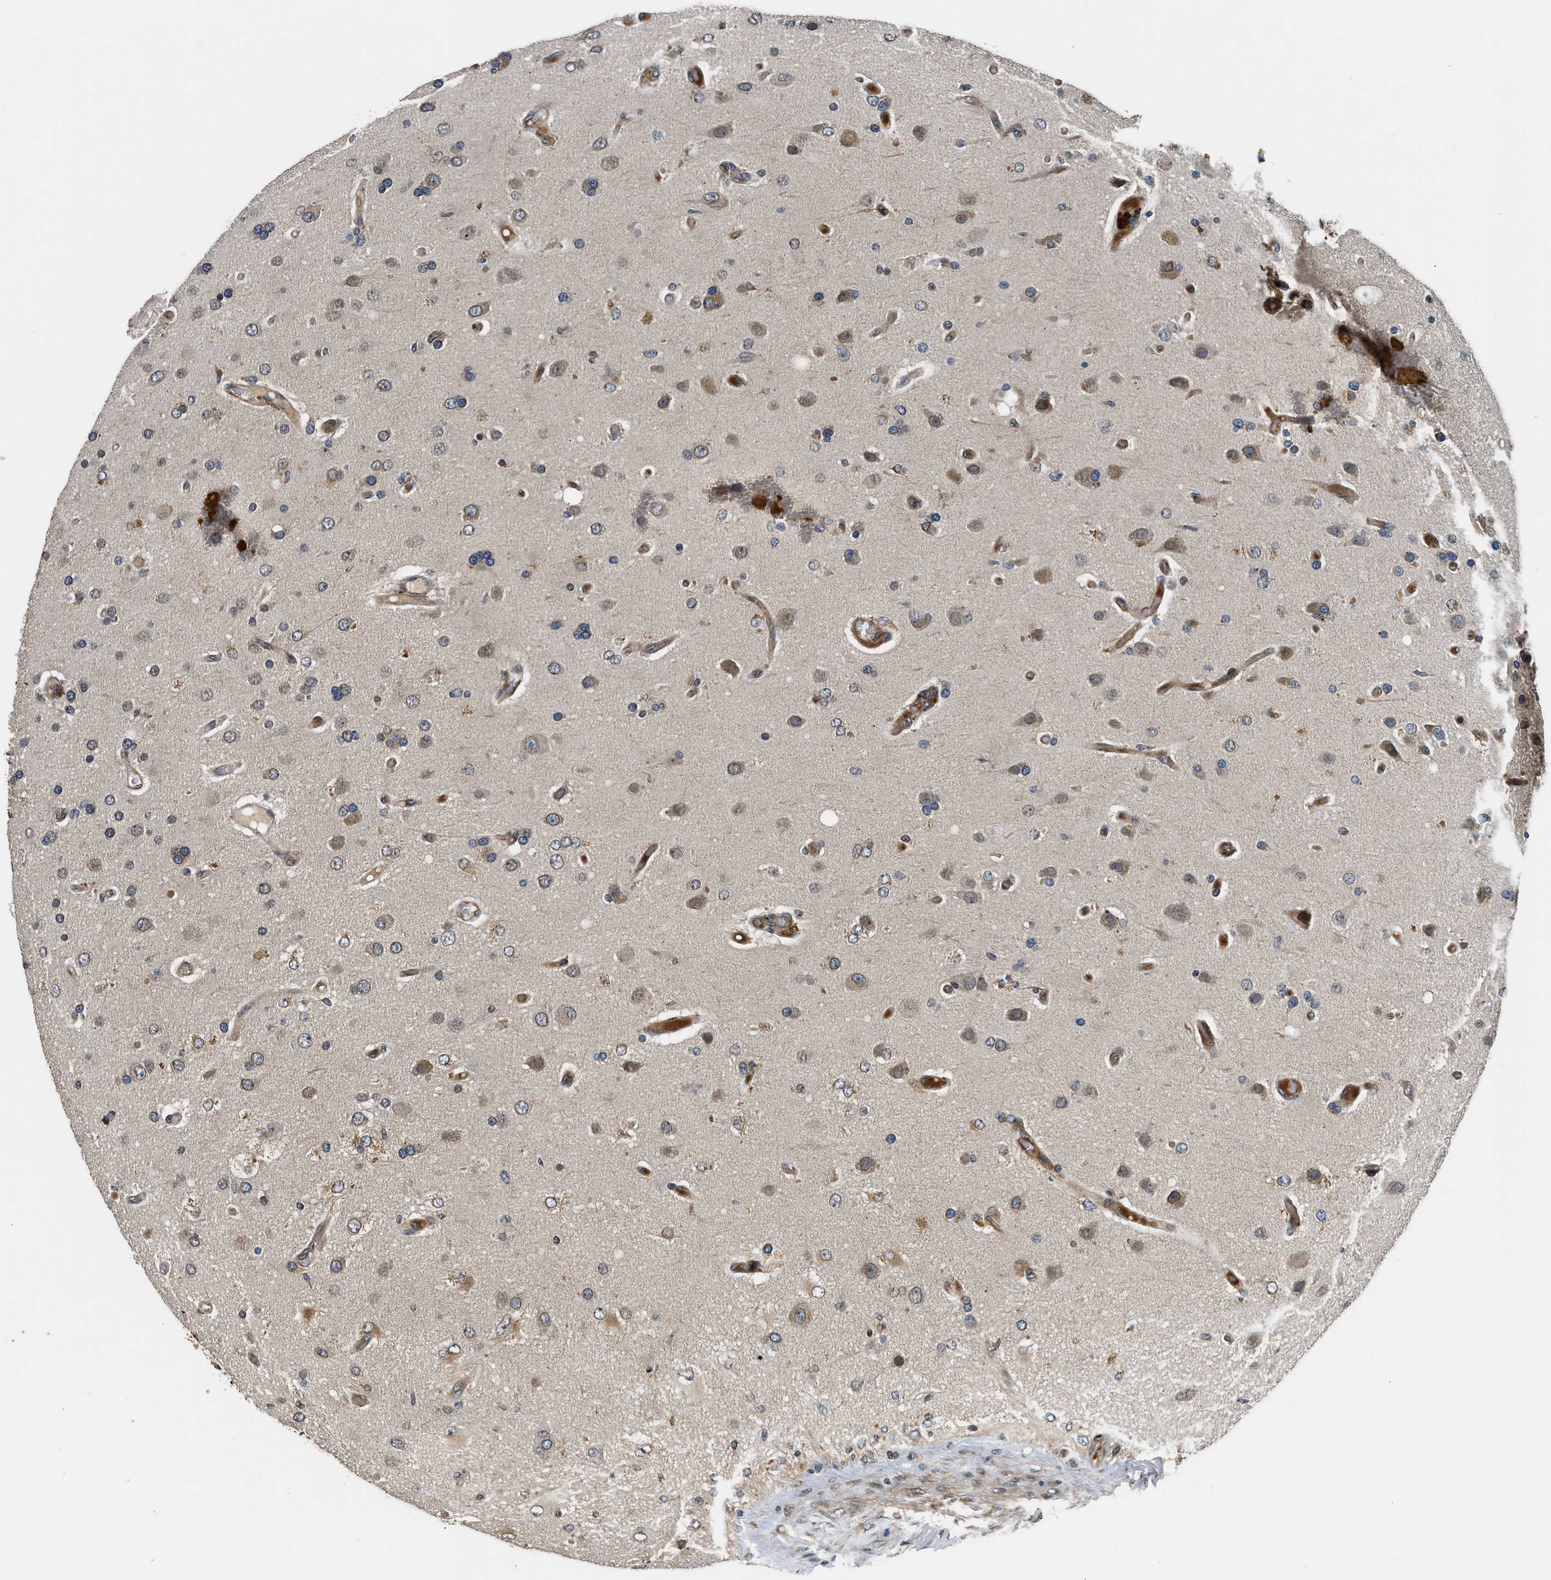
{"staining": {"intensity": "weak", "quantity": "25%-75%", "location": "cytoplasmic/membranous,nuclear"}, "tissue": "glioma", "cell_type": "Tumor cells", "image_type": "cancer", "snomed": [{"axis": "morphology", "description": "Normal tissue, NOS"}, {"axis": "morphology", "description": "Glioma, malignant, High grade"}, {"axis": "topography", "description": "Cerebral cortex"}], "caption": "IHC of malignant high-grade glioma displays low levels of weak cytoplasmic/membranous and nuclear positivity in about 25%-75% of tumor cells. (DAB IHC with brightfield microscopy, high magnification).", "gene": "RETREG3", "patient": {"sex": "male", "age": 77}}